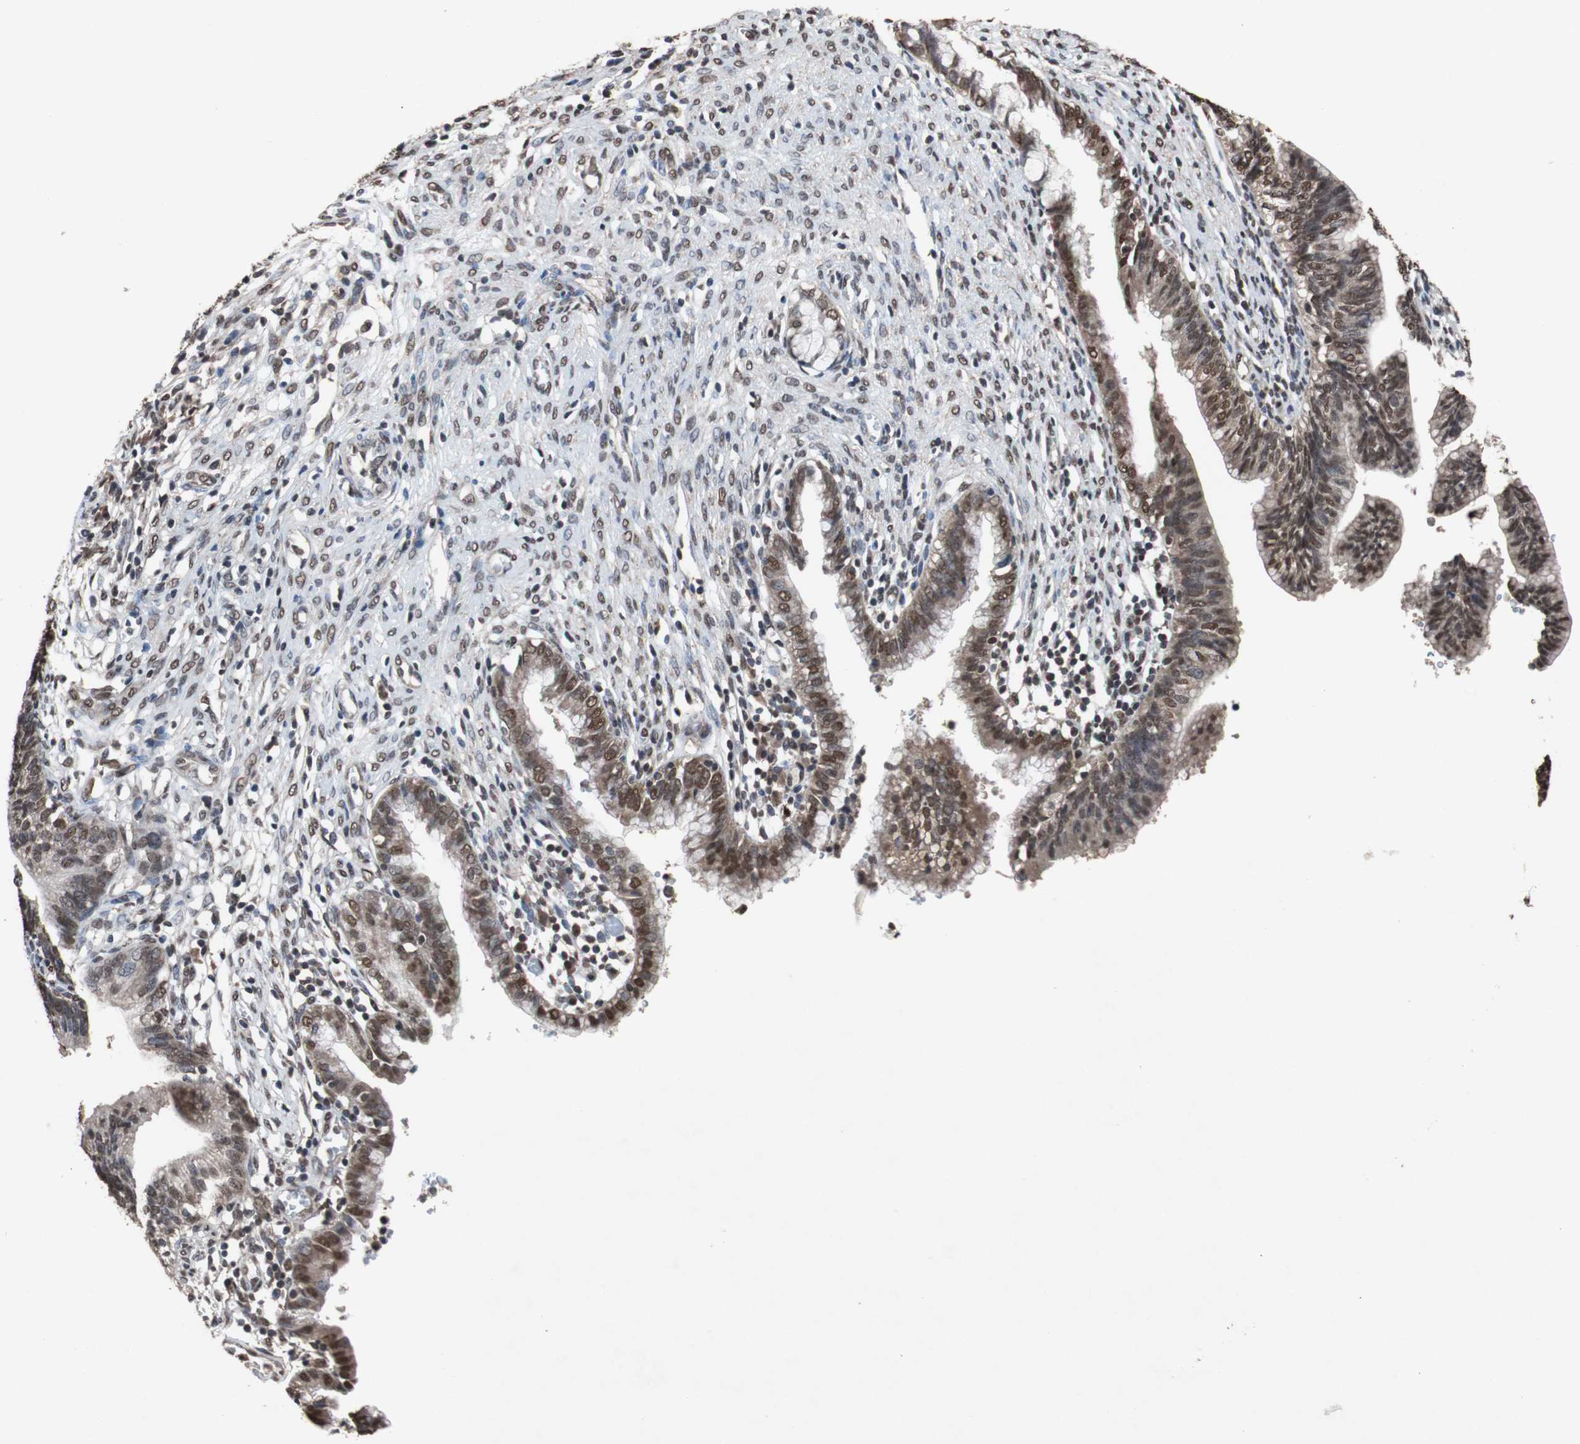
{"staining": {"intensity": "moderate", "quantity": ">75%", "location": "nuclear"}, "tissue": "cervical cancer", "cell_type": "Tumor cells", "image_type": "cancer", "snomed": [{"axis": "morphology", "description": "Adenocarcinoma, NOS"}, {"axis": "topography", "description": "Cervix"}], "caption": "About >75% of tumor cells in human adenocarcinoma (cervical) show moderate nuclear protein staining as visualized by brown immunohistochemical staining.", "gene": "MED27", "patient": {"sex": "female", "age": 44}}